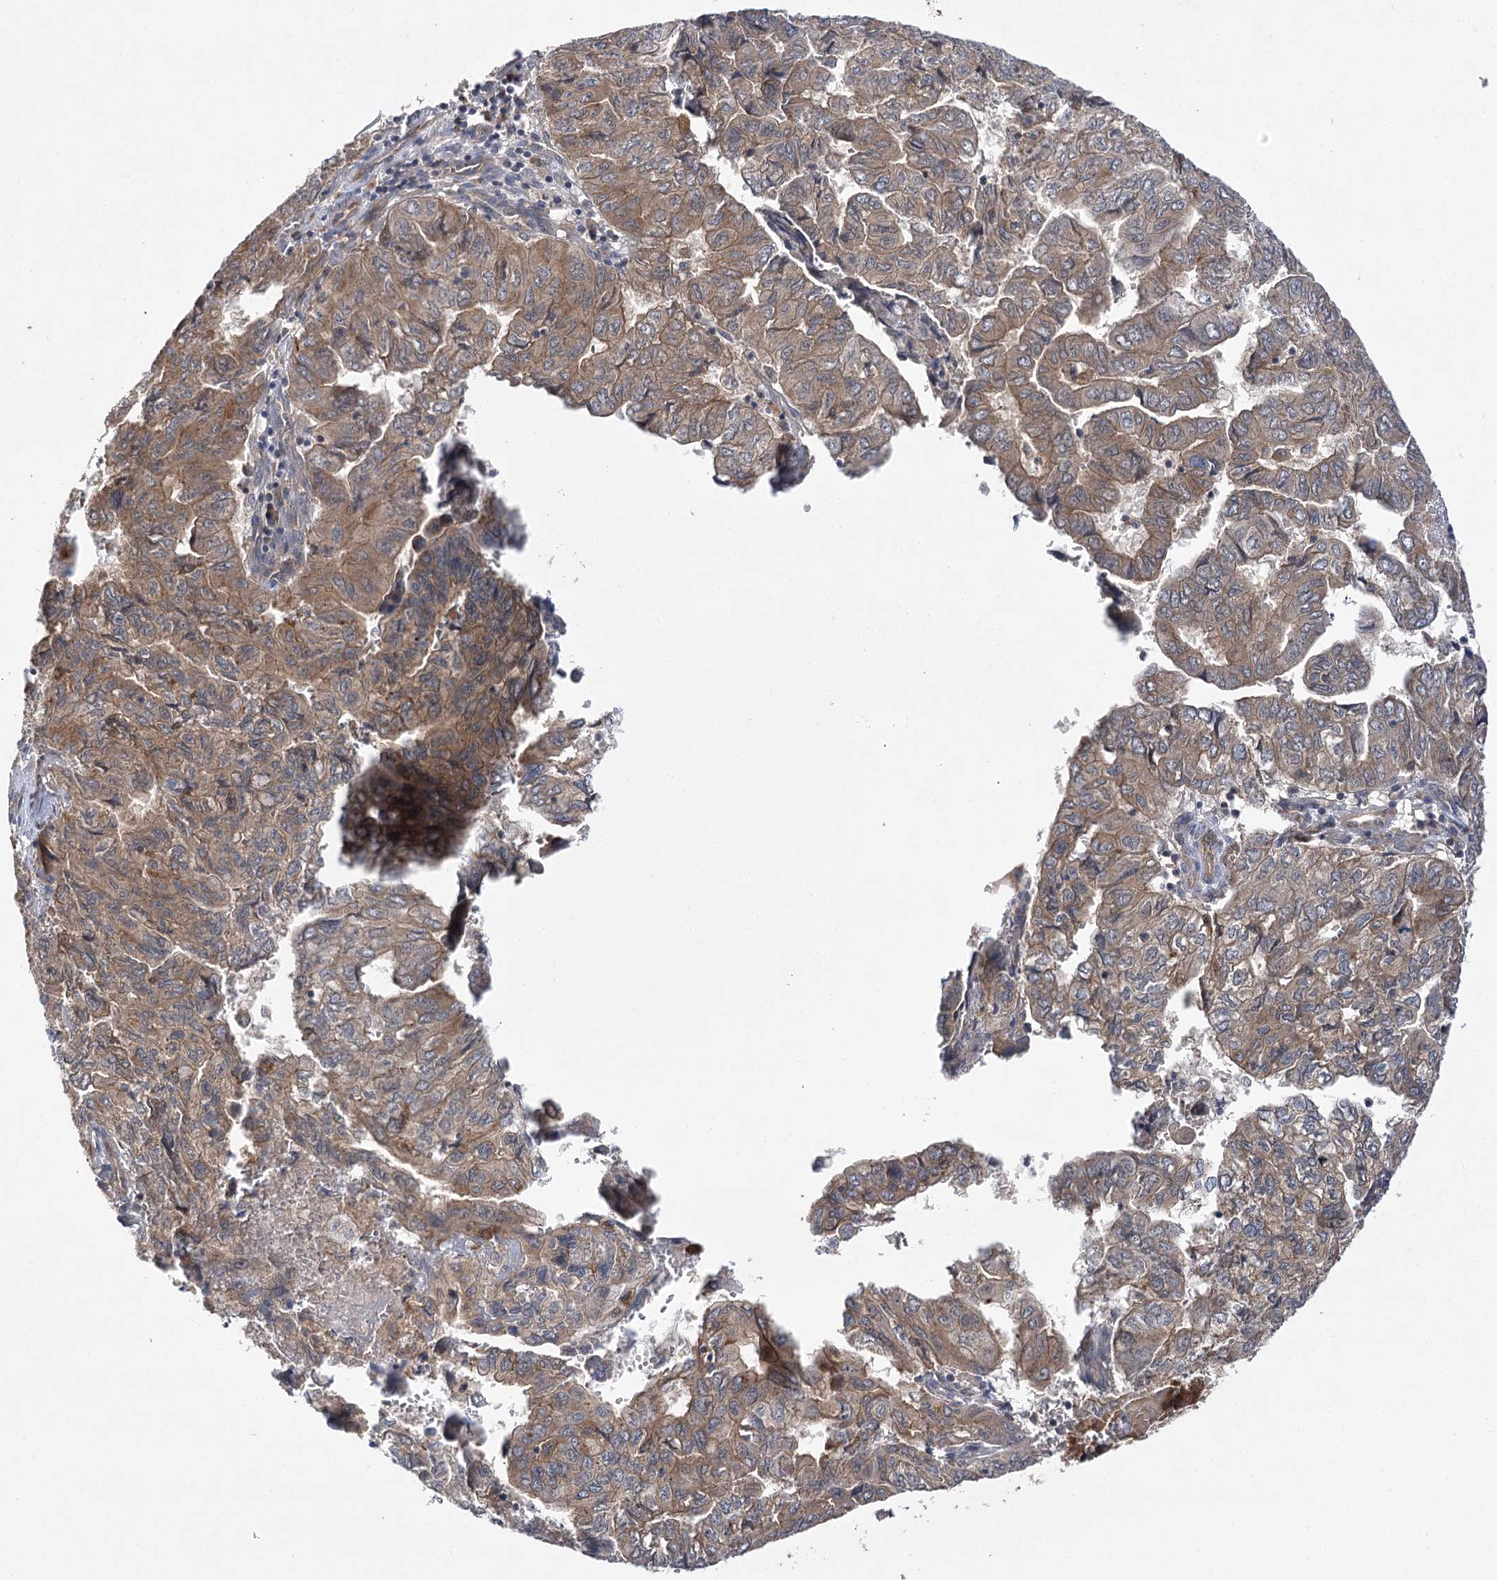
{"staining": {"intensity": "moderate", "quantity": ">75%", "location": "cytoplasmic/membranous"}, "tissue": "pancreatic cancer", "cell_type": "Tumor cells", "image_type": "cancer", "snomed": [{"axis": "morphology", "description": "Adenocarcinoma, NOS"}, {"axis": "topography", "description": "Pancreas"}], "caption": "The photomicrograph exhibits a brown stain indicating the presence of a protein in the cytoplasmic/membranous of tumor cells in pancreatic cancer.", "gene": "BCR", "patient": {"sex": "male", "age": 51}}